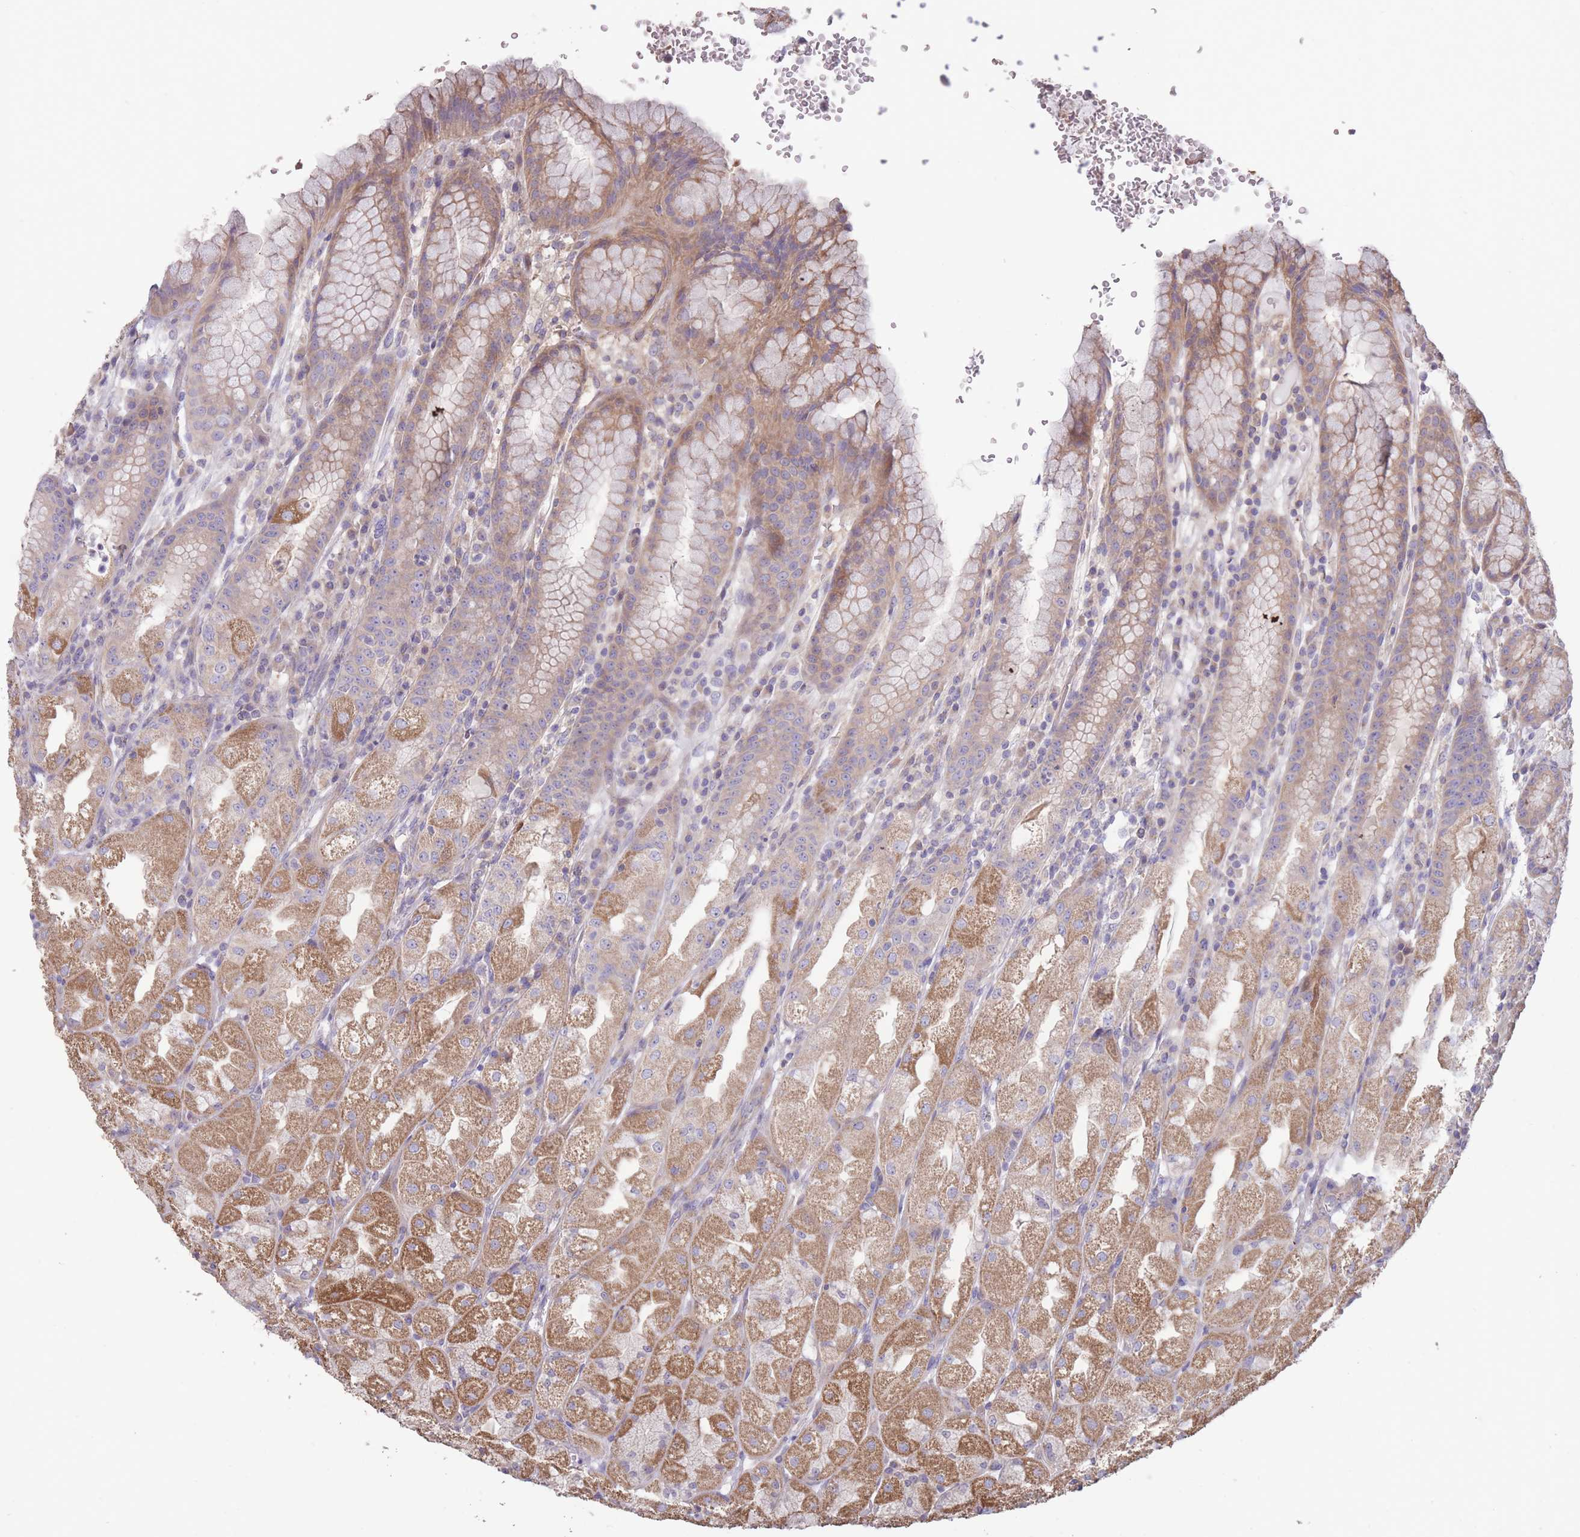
{"staining": {"intensity": "moderate", "quantity": "25%-75%", "location": "cytoplasmic/membranous"}, "tissue": "stomach", "cell_type": "Glandular cells", "image_type": "normal", "snomed": [{"axis": "morphology", "description": "Normal tissue, NOS"}, {"axis": "topography", "description": "Stomach, upper"}], "caption": "Stomach stained with DAB IHC displays medium levels of moderate cytoplasmic/membranous staining in approximately 25%-75% of glandular cells.", "gene": "ALS2CL", "patient": {"sex": "male", "age": 52}}